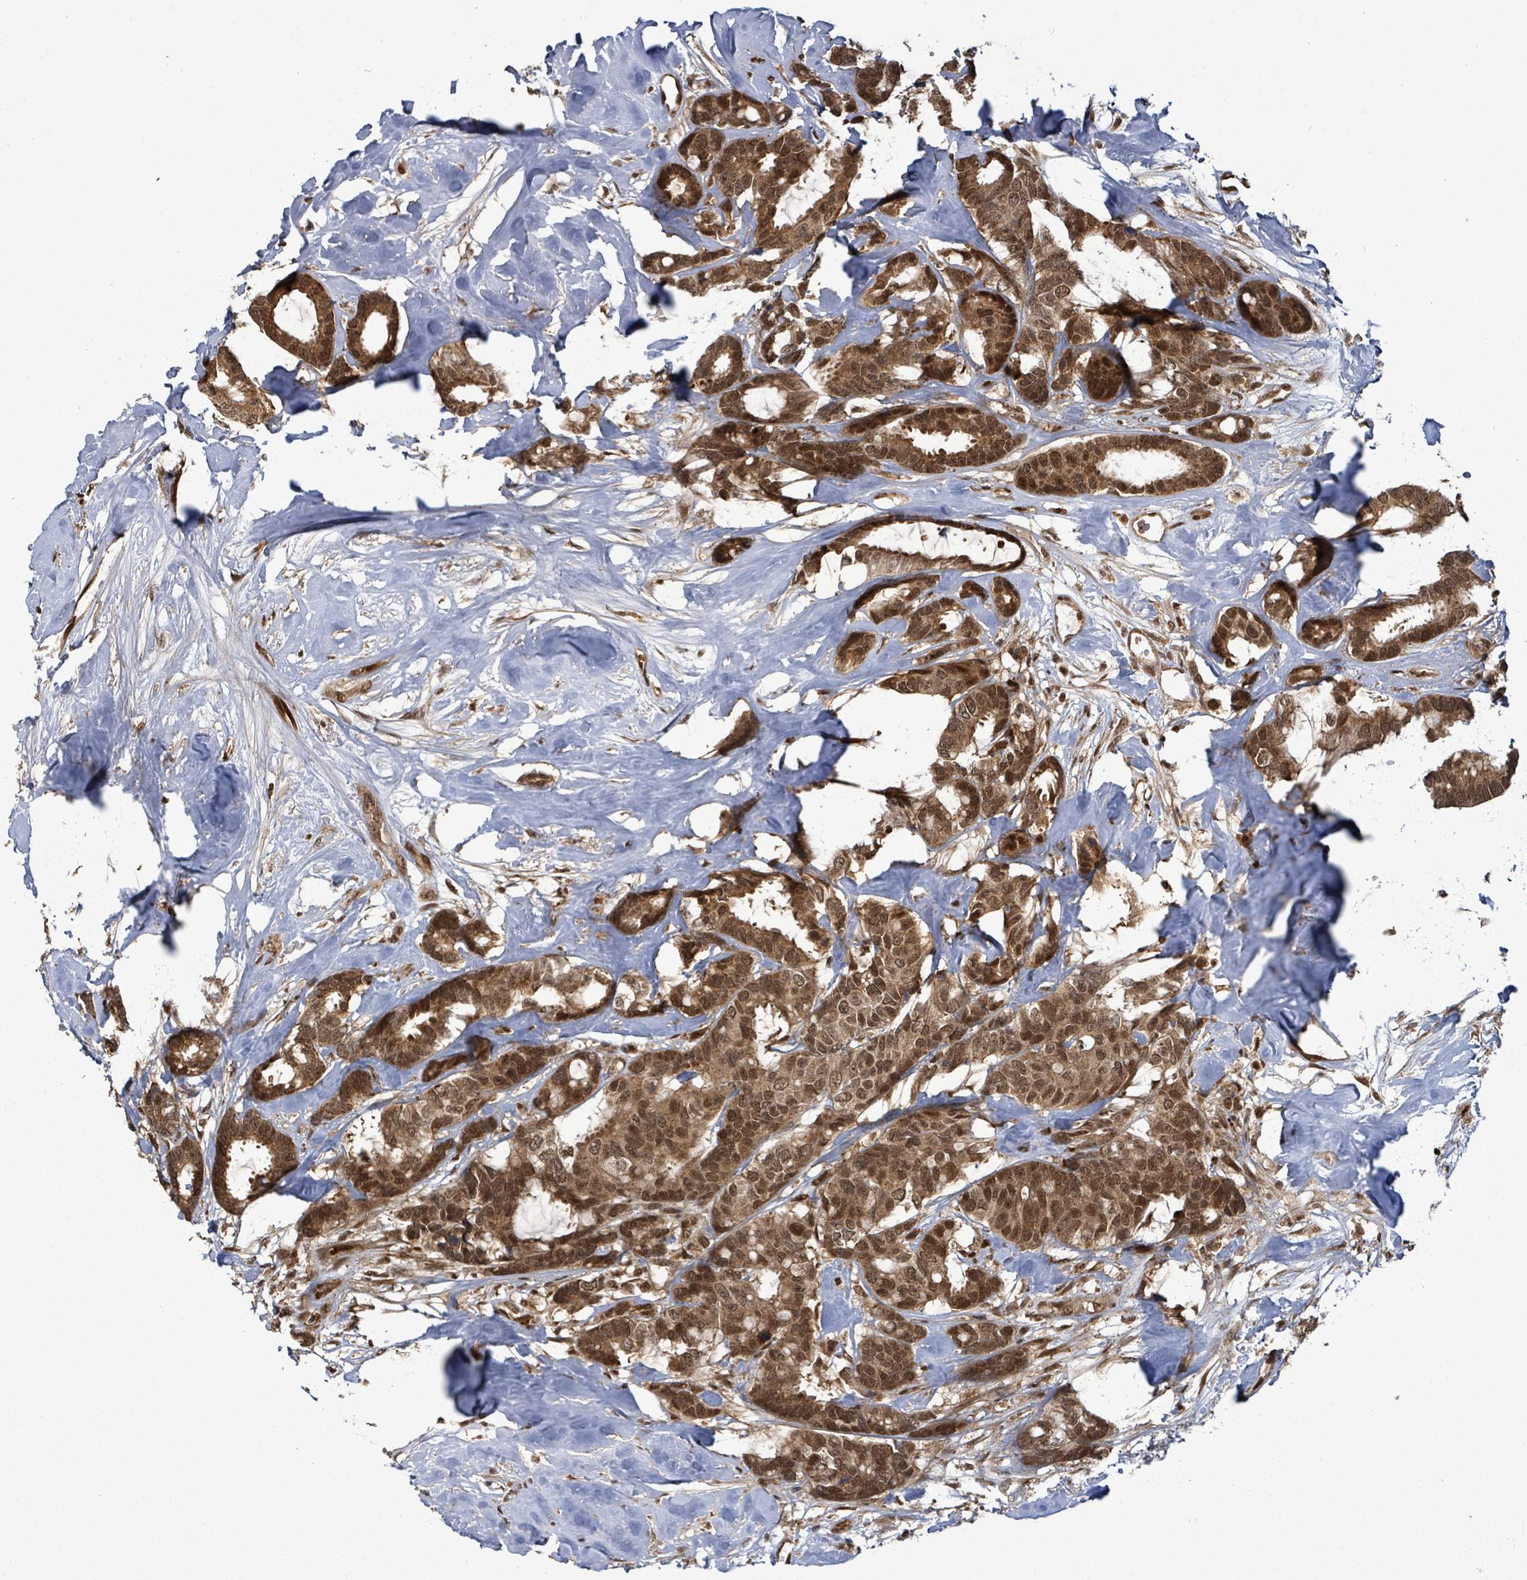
{"staining": {"intensity": "moderate", "quantity": ">75%", "location": "cytoplasmic/membranous,nuclear"}, "tissue": "breast cancer", "cell_type": "Tumor cells", "image_type": "cancer", "snomed": [{"axis": "morphology", "description": "Duct carcinoma"}, {"axis": "topography", "description": "Breast"}], "caption": "Human breast cancer (intraductal carcinoma) stained with a brown dye exhibits moderate cytoplasmic/membranous and nuclear positive expression in approximately >75% of tumor cells.", "gene": "PATZ1", "patient": {"sex": "female", "age": 87}}